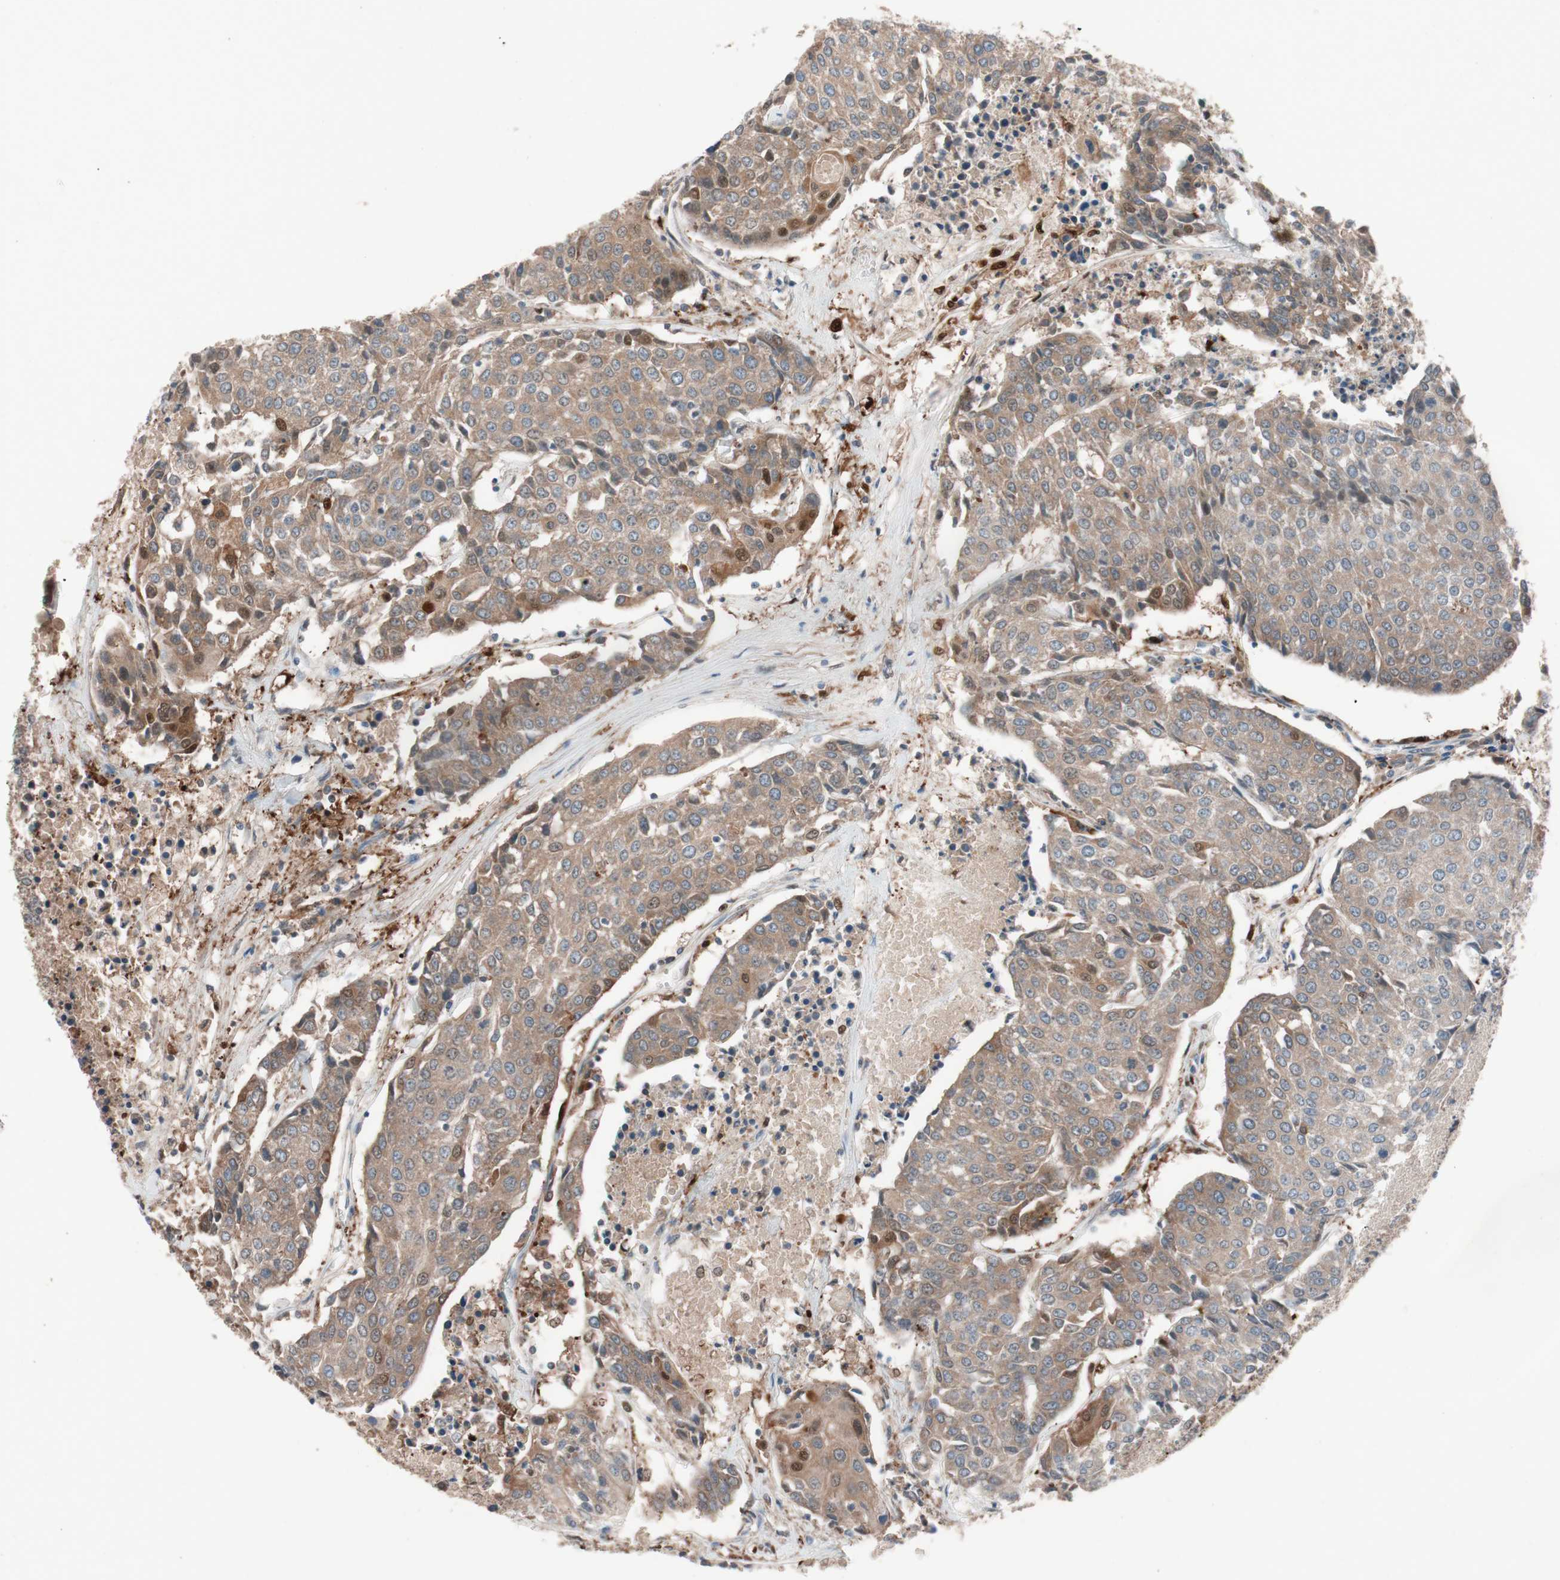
{"staining": {"intensity": "moderate", "quantity": ">75%", "location": "cytoplasmic/membranous"}, "tissue": "urothelial cancer", "cell_type": "Tumor cells", "image_type": "cancer", "snomed": [{"axis": "morphology", "description": "Urothelial carcinoma, High grade"}, {"axis": "topography", "description": "Urinary bladder"}], "caption": "Urothelial carcinoma (high-grade) stained for a protein reveals moderate cytoplasmic/membranous positivity in tumor cells.", "gene": "FAAH", "patient": {"sex": "female", "age": 85}}